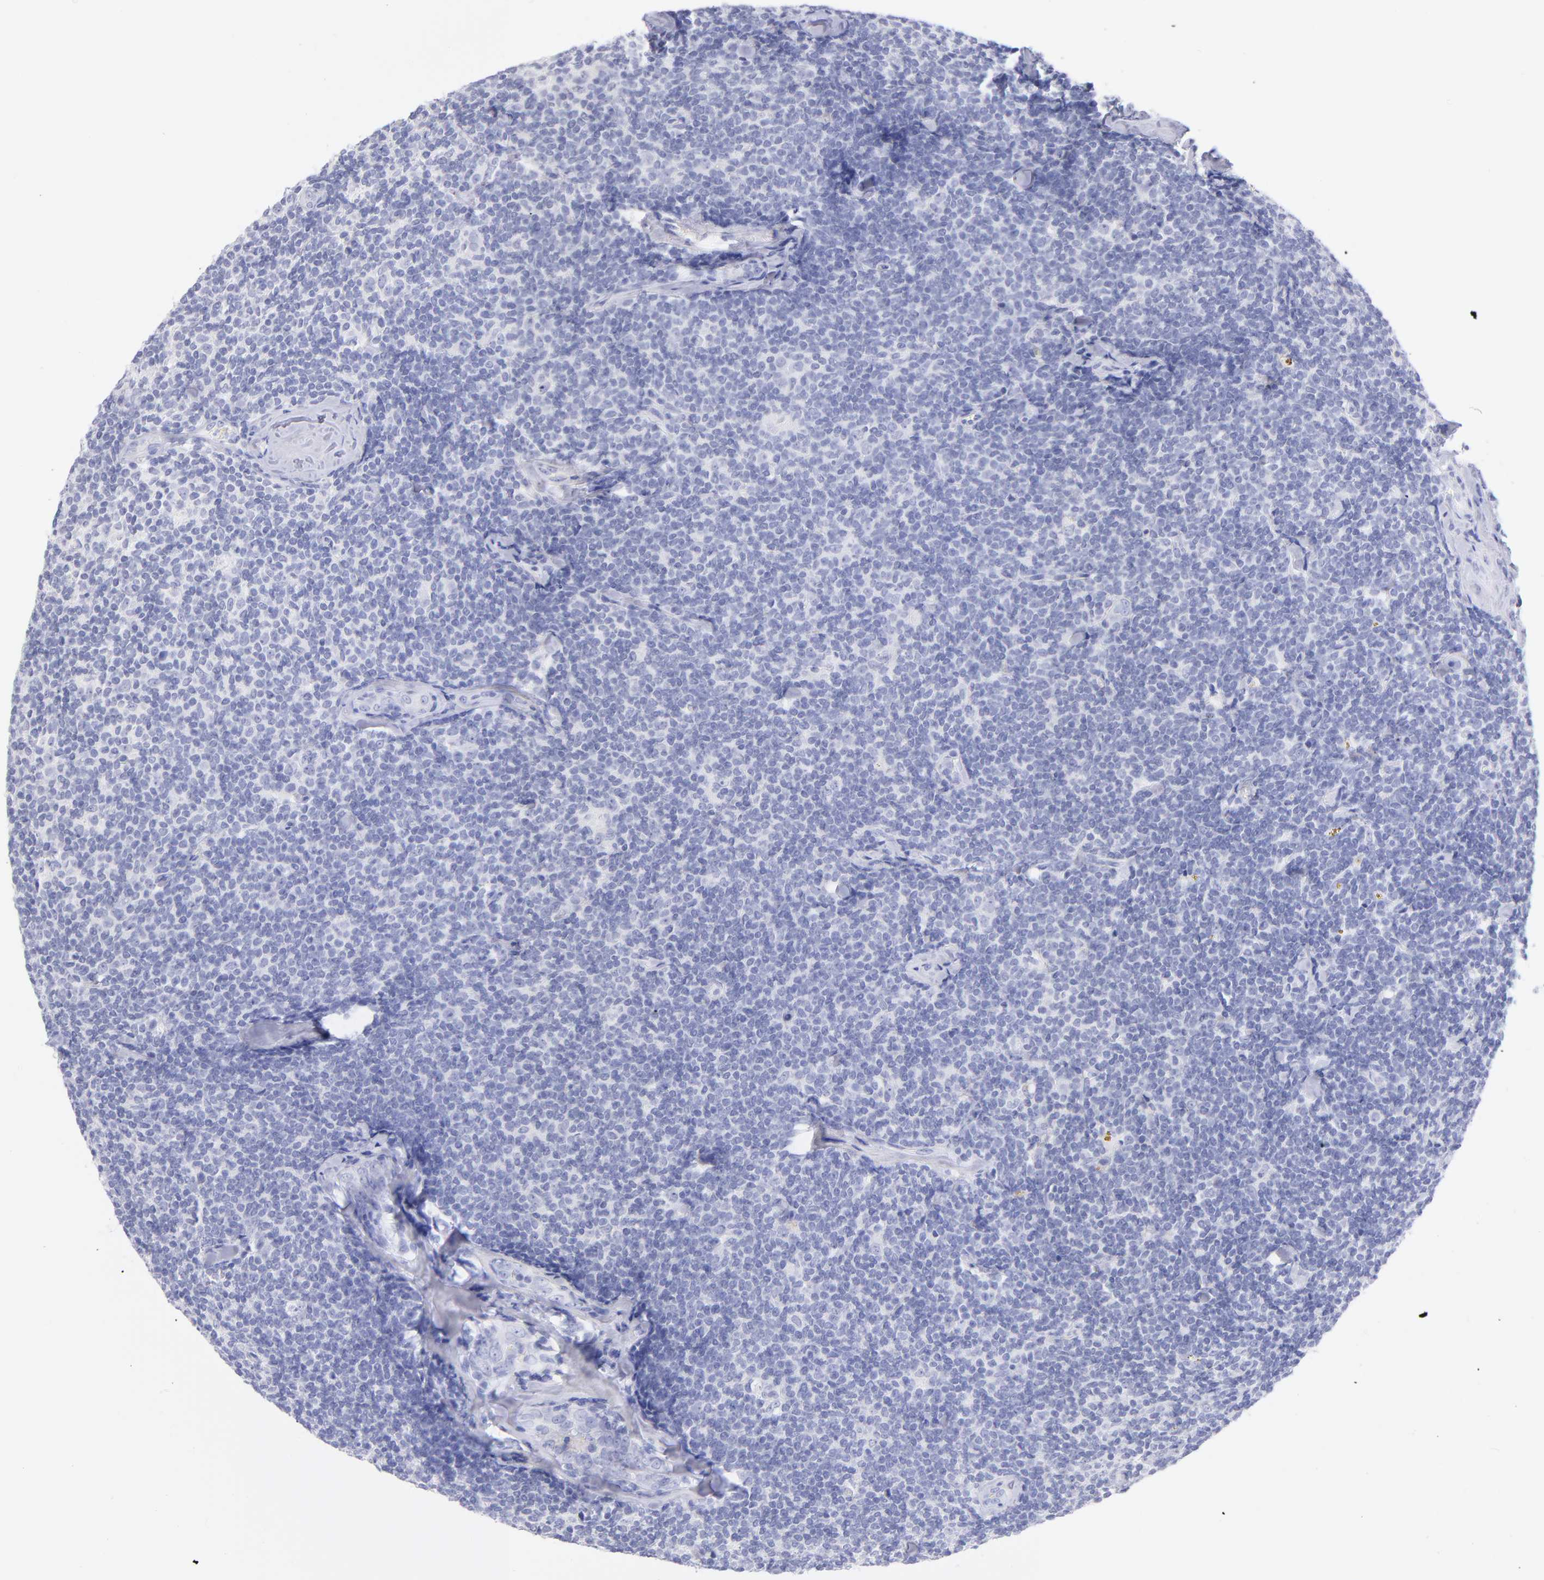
{"staining": {"intensity": "negative", "quantity": "none", "location": "none"}, "tissue": "lymphoma", "cell_type": "Tumor cells", "image_type": "cancer", "snomed": [{"axis": "morphology", "description": "Malignant lymphoma, non-Hodgkin's type, Low grade"}, {"axis": "topography", "description": "Lymph node"}], "caption": "A photomicrograph of human low-grade malignant lymphoma, non-Hodgkin's type is negative for staining in tumor cells. Brightfield microscopy of immunohistochemistry stained with DAB (3,3'-diaminobenzidine) (brown) and hematoxylin (blue), captured at high magnification.", "gene": "SCGN", "patient": {"sex": "female", "age": 56}}